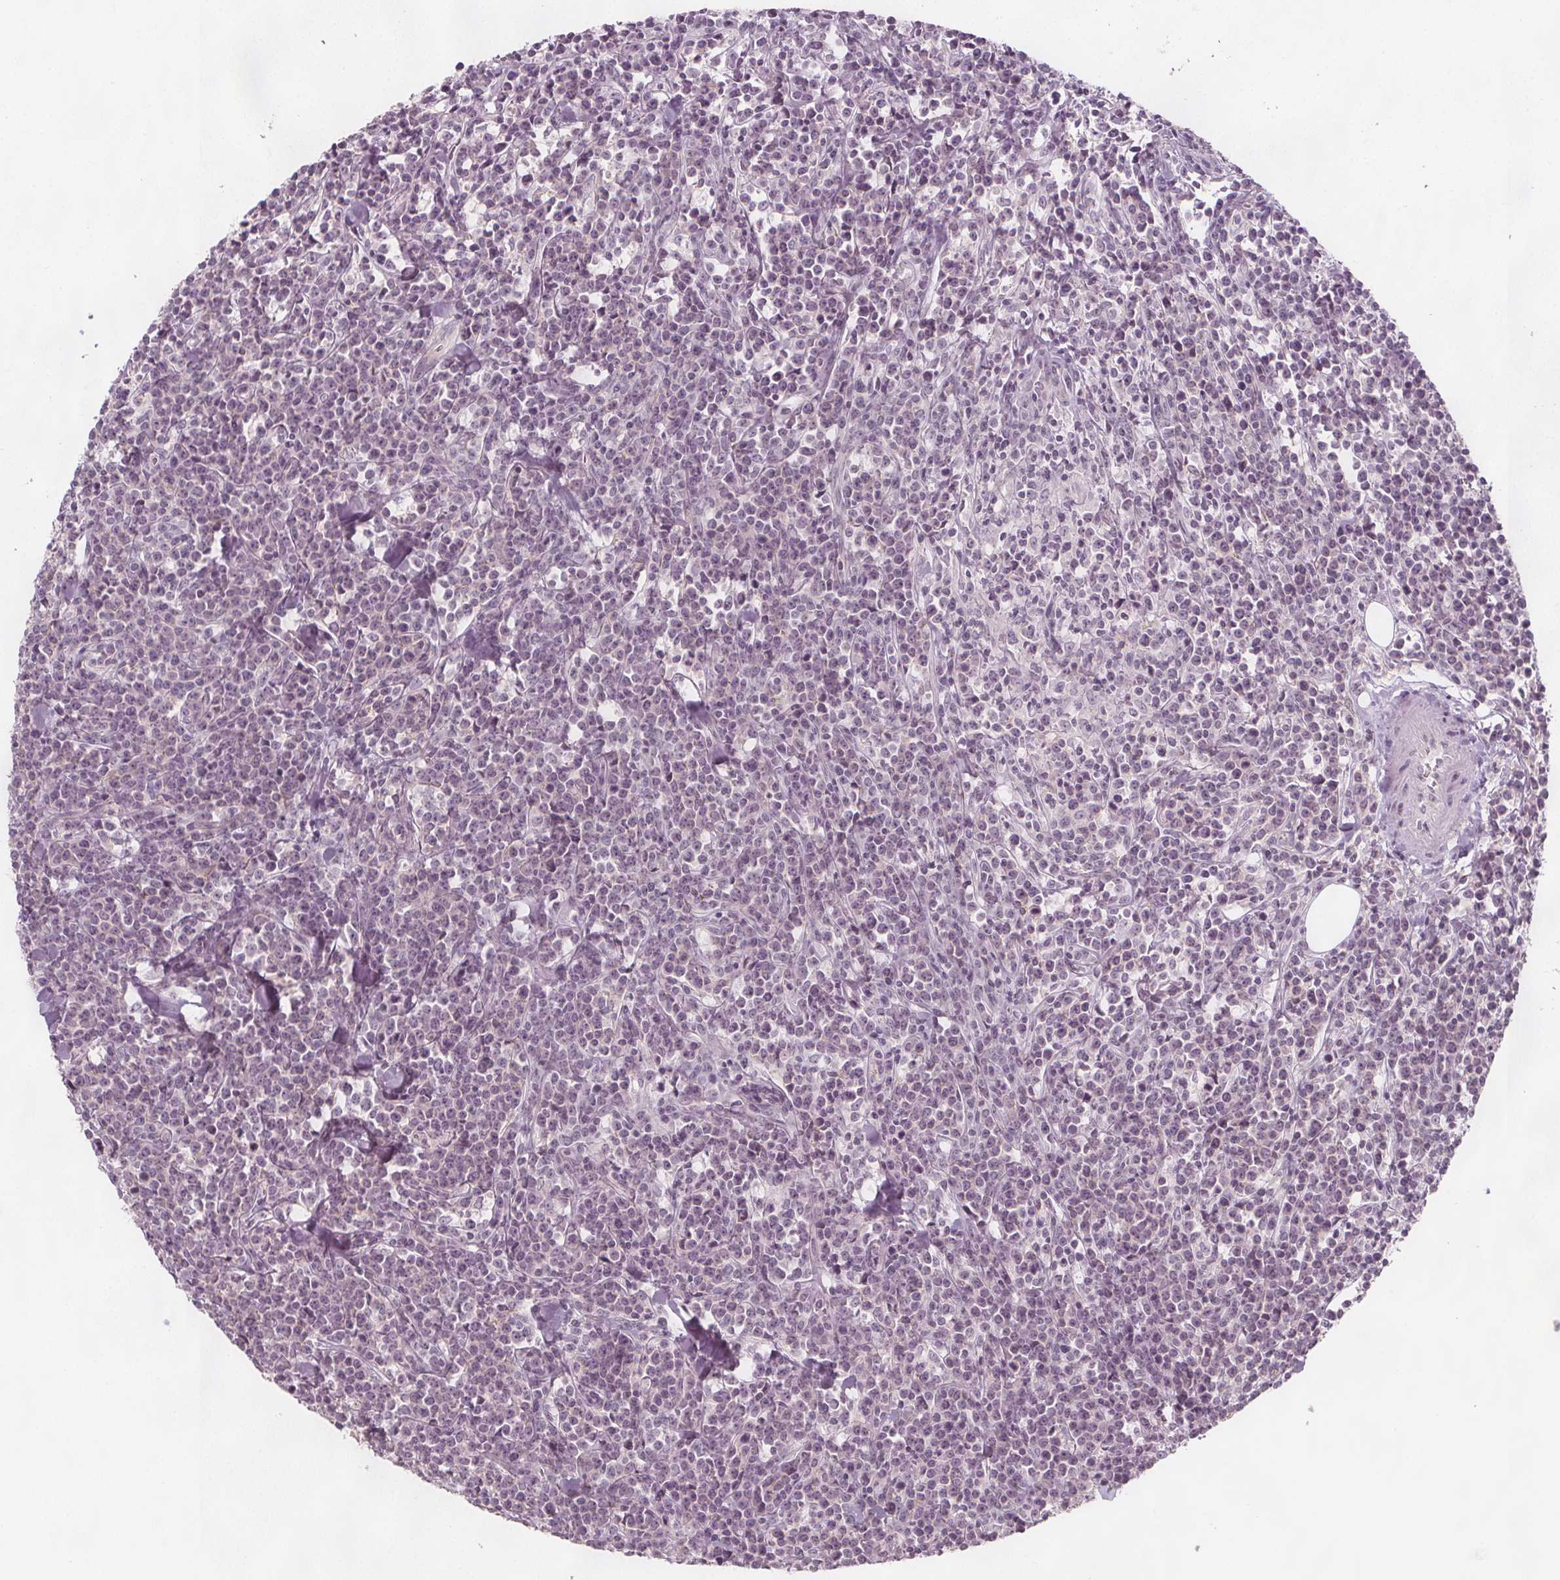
{"staining": {"intensity": "negative", "quantity": "none", "location": "none"}, "tissue": "lymphoma", "cell_type": "Tumor cells", "image_type": "cancer", "snomed": [{"axis": "morphology", "description": "Malignant lymphoma, non-Hodgkin's type, High grade"}, {"axis": "topography", "description": "Small intestine"}], "caption": "Immunohistochemistry (IHC) micrograph of neoplastic tissue: high-grade malignant lymphoma, non-Hodgkin's type stained with DAB demonstrates no significant protein expression in tumor cells. (DAB (3,3'-diaminobenzidine) immunohistochemistry with hematoxylin counter stain).", "gene": "C1orf167", "patient": {"sex": "female", "age": 56}}